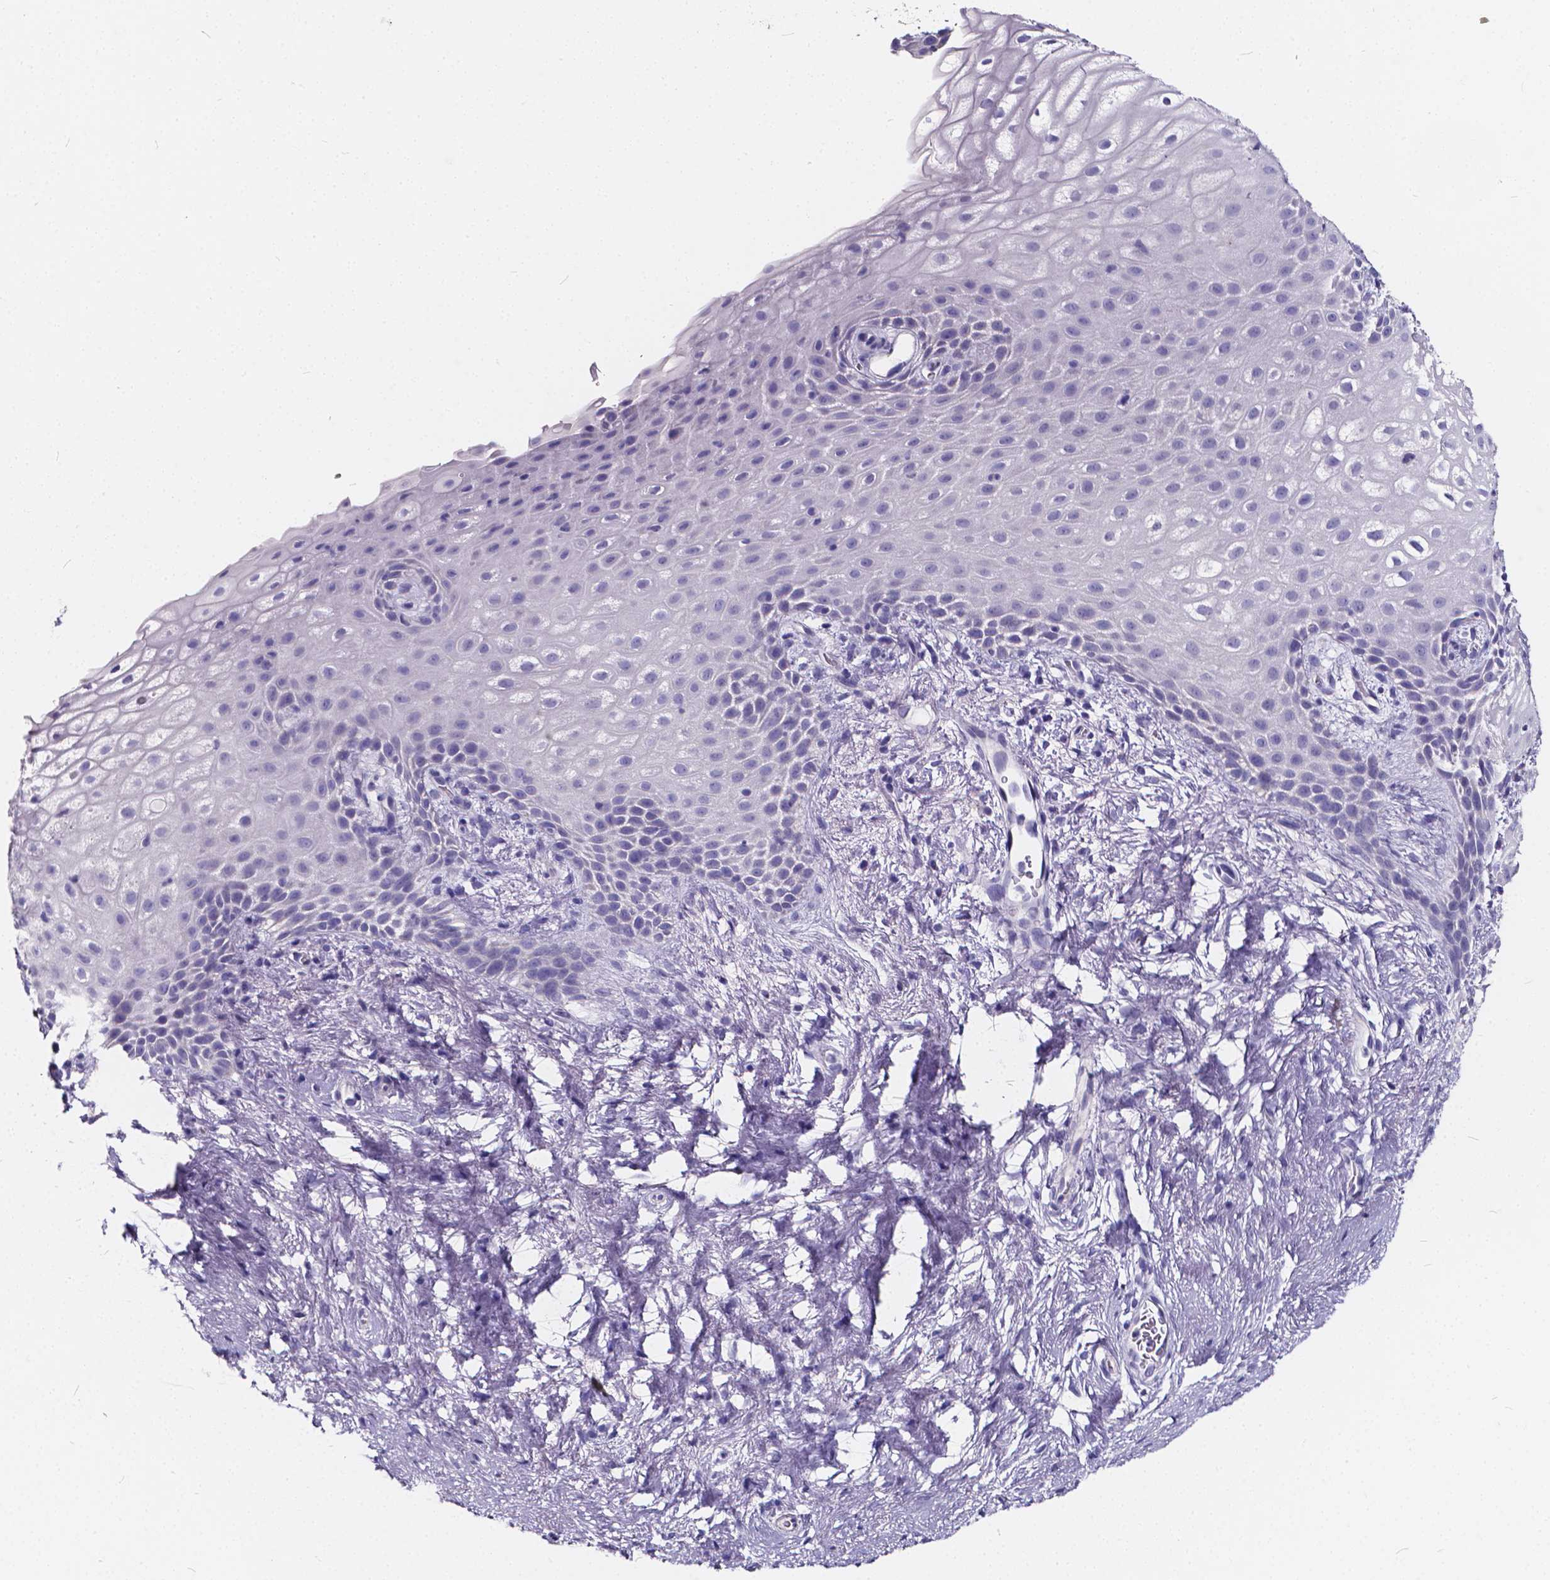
{"staining": {"intensity": "negative", "quantity": "none", "location": "none"}, "tissue": "skin", "cell_type": "Epidermal cells", "image_type": "normal", "snomed": [{"axis": "morphology", "description": "Normal tissue, NOS"}, {"axis": "topography", "description": "Anal"}], "caption": "Epidermal cells are negative for brown protein staining in benign skin. Nuclei are stained in blue.", "gene": "SPEF2", "patient": {"sex": "female", "age": 46}}